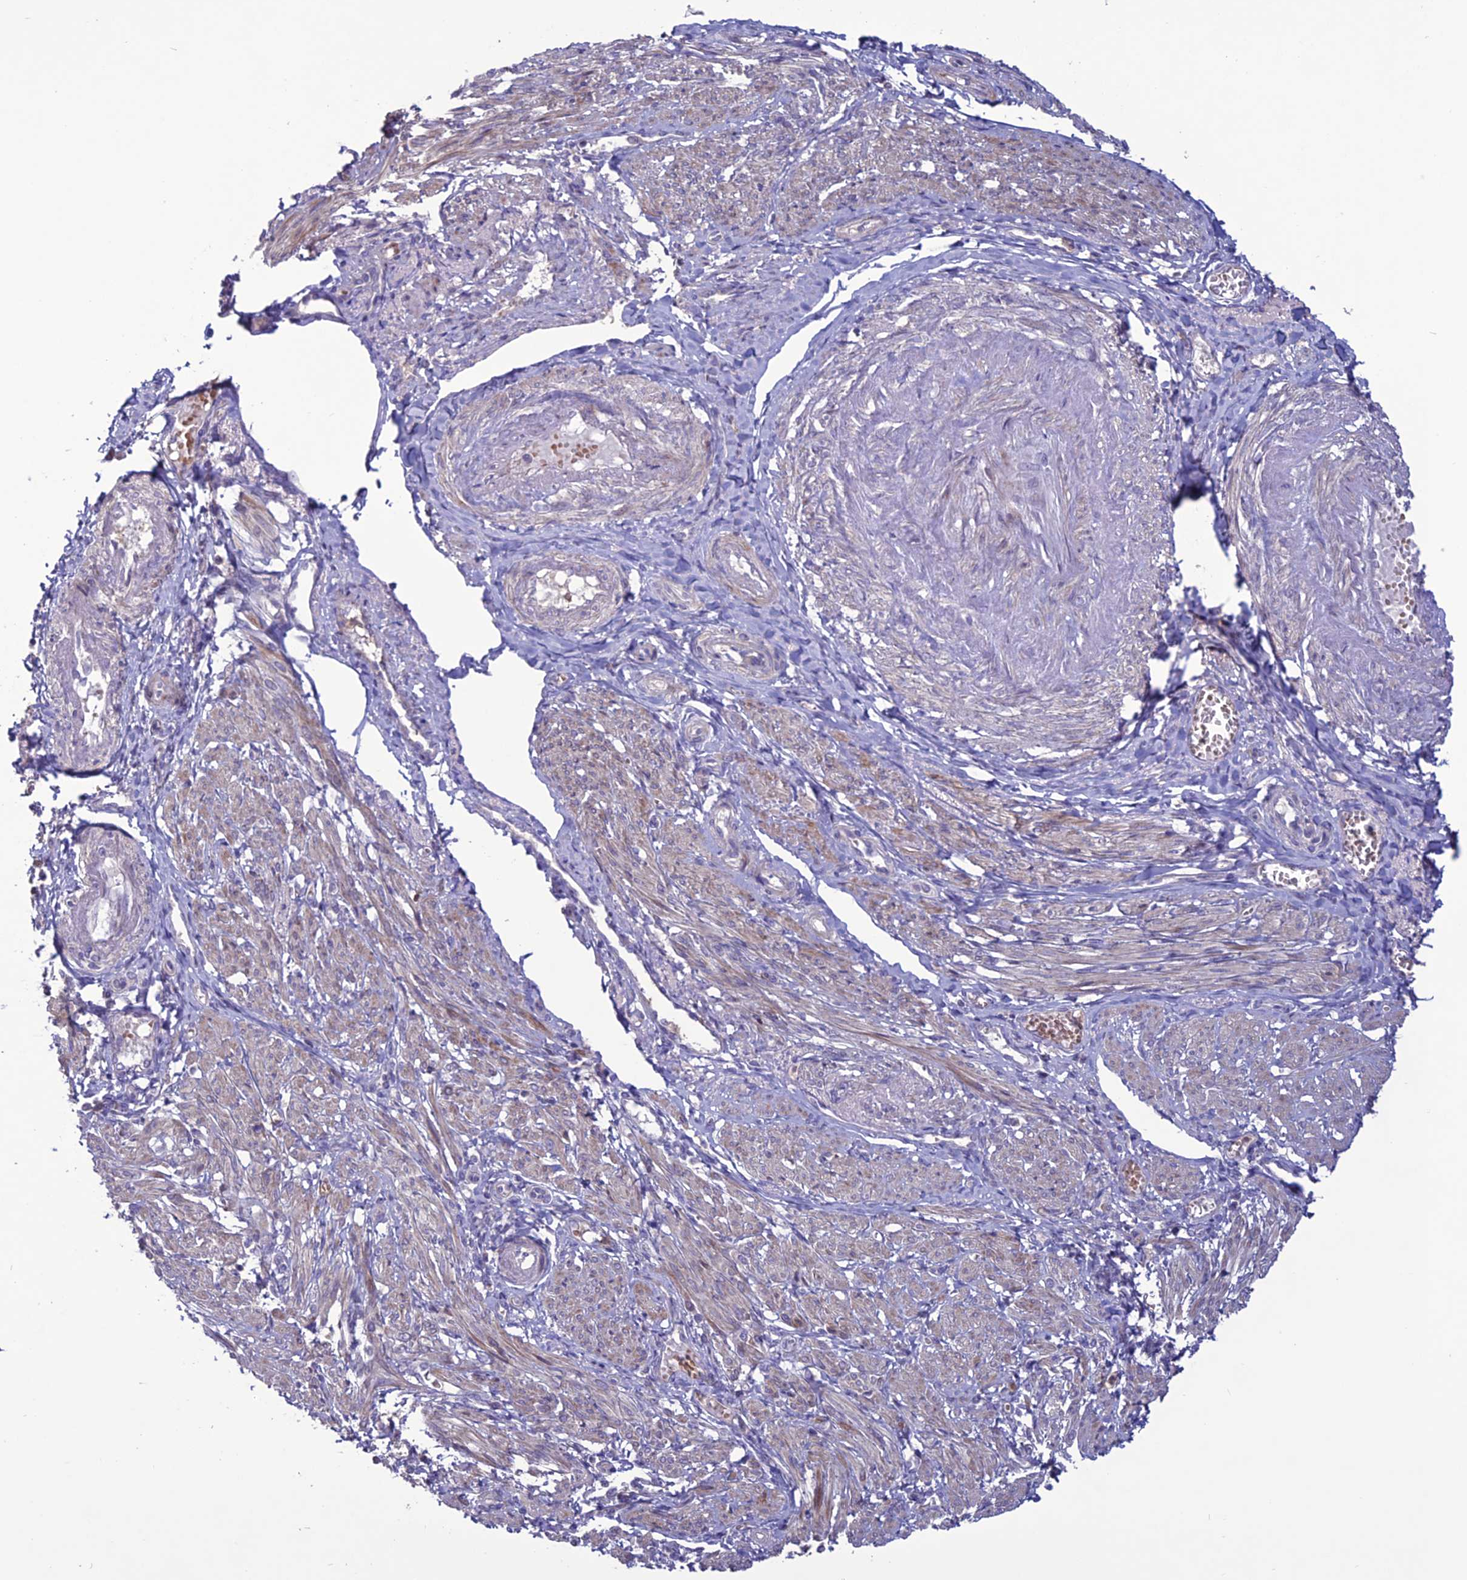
{"staining": {"intensity": "moderate", "quantity": "25%-75%", "location": "cytoplasmic/membranous"}, "tissue": "smooth muscle", "cell_type": "Smooth muscle cells", "image_type": "normal", "snomed": [{"axis": "morphology", "description": "Normal tissue, NOS"}, {"axis": "topography", "description": "Smooth muscle"}], "caption": "Smooth muscle stained with immunohistochemistry (IHC) shows moderate cytoplasmic/membranous expression in about 25%-75% of smooth muscle cells.", "gene": "C2orf76", "patient": {"sex": "female", "age": 39}}